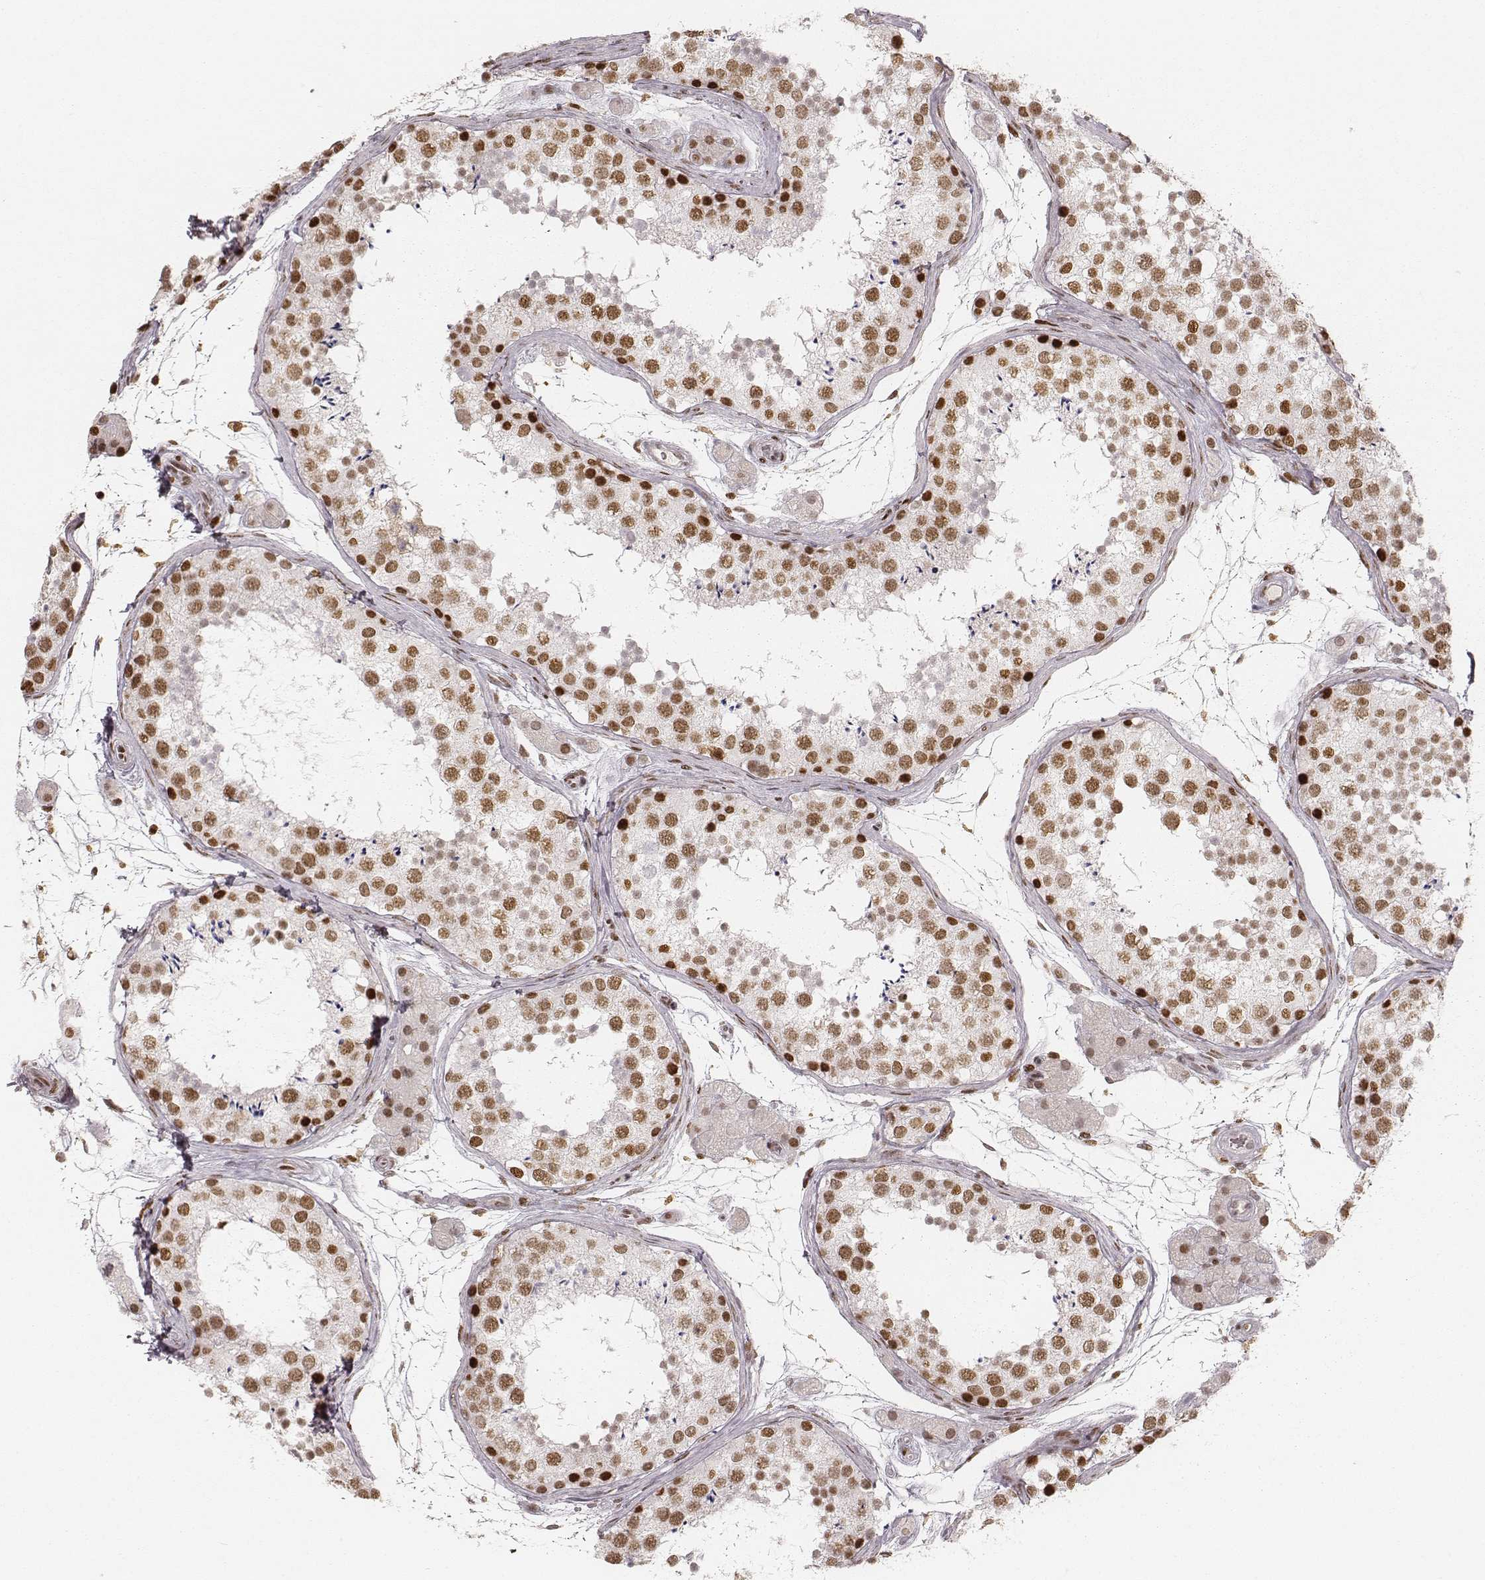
{"staining": {"intensity": "strong", "quantity": "<25%", "location": "nuclear"}, "tissue": "testis", "cell_type": "Cells in seminiferous ducts", "image_type": "normal", "snomed": [{"axis": "morphology", "description": "Normal tissue, NOS"}, {"axis": "topography", "description": "Testis"}], "caption": "The immunohistochemical stain labels strong nuclear expression in cells in seminiferous ducts of normal testis. (Stains: DAB in brown, nuclei in blue, Microscopy: brightfield microscopy at high magnification).", "gene": "HNRNPC", "patient": {"sex": "male", "age": 41}}